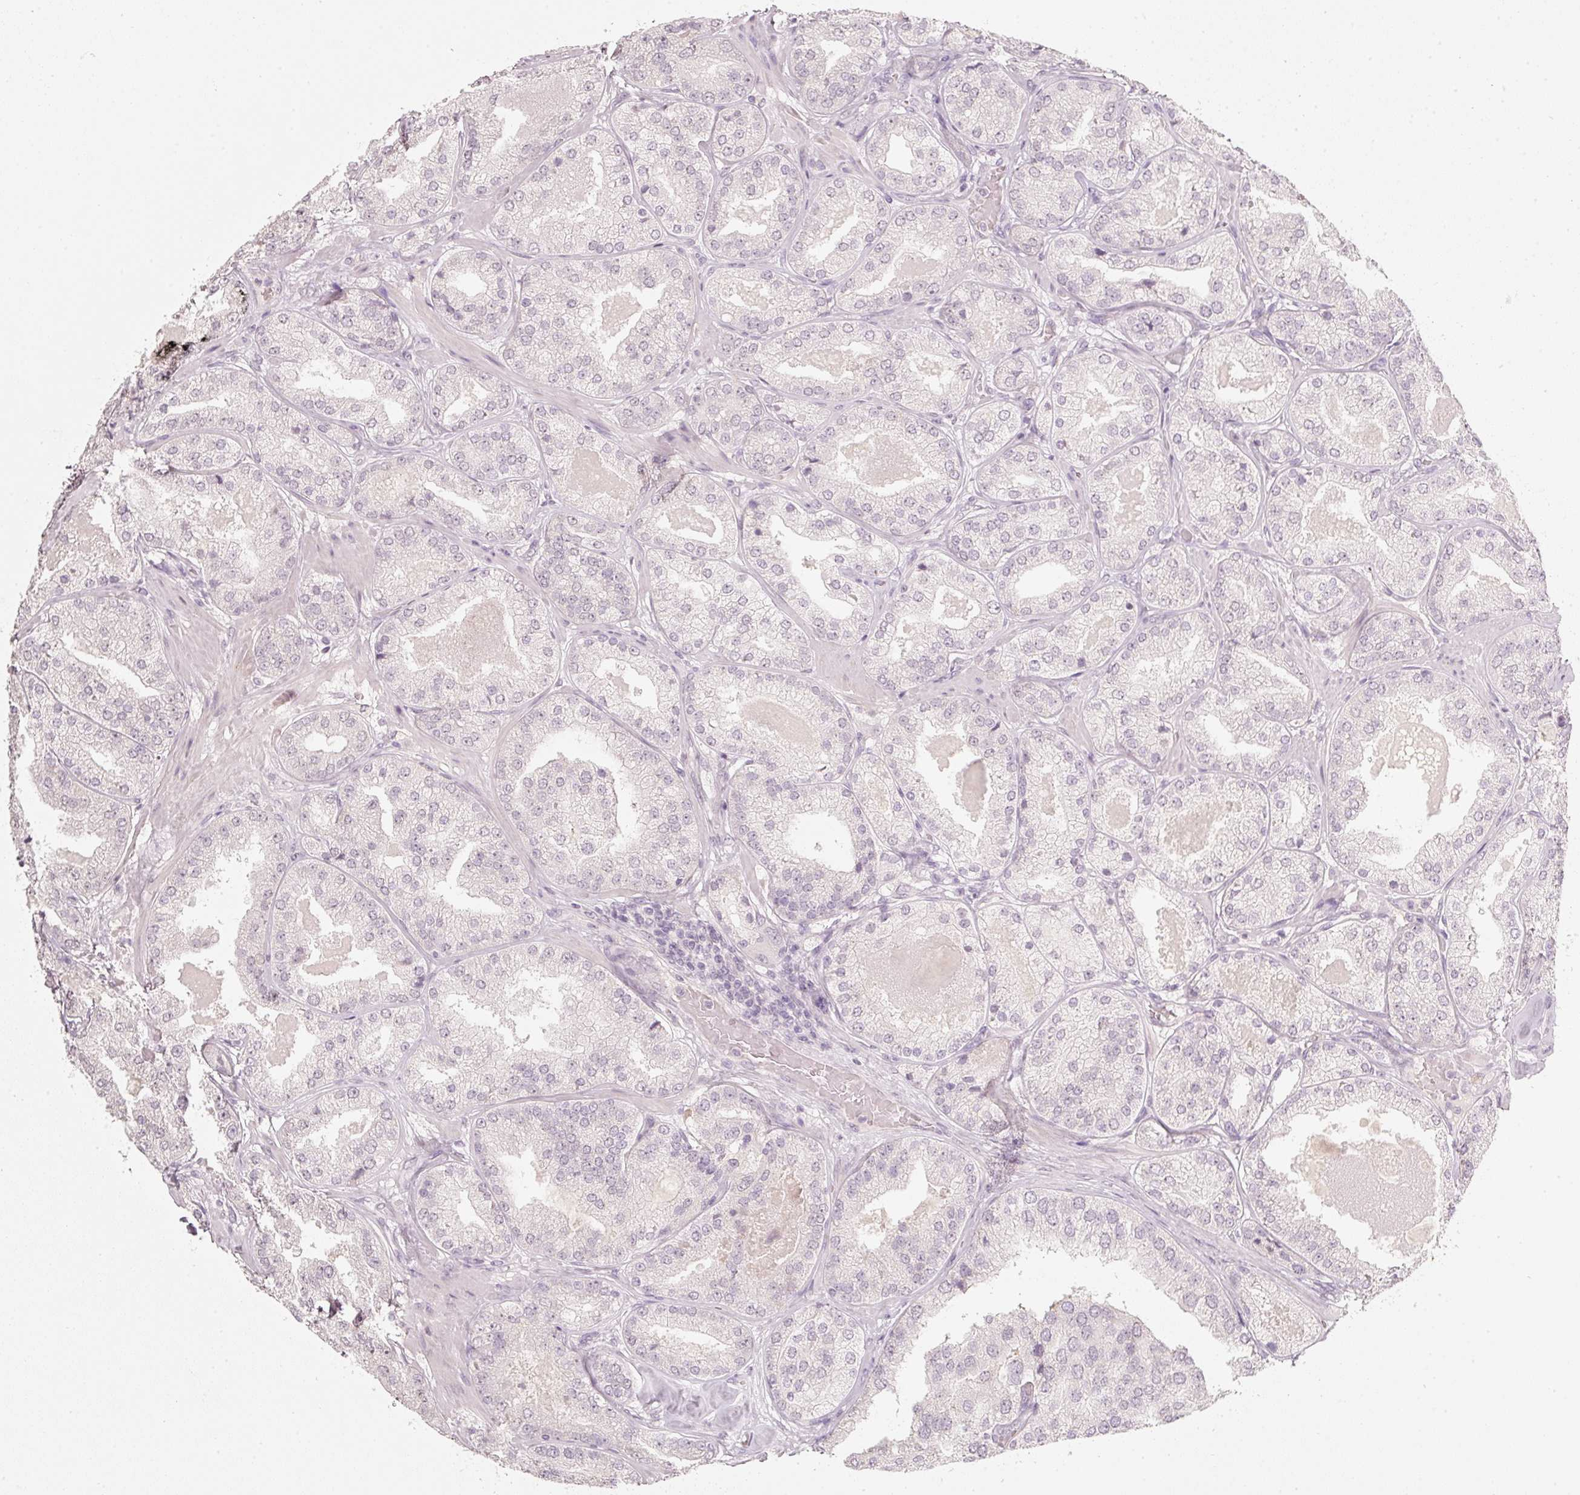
{"staining": {"intensity": "negative", "quantity": "none", "location": "none"}, "tissue": "prostate cancer", "cell_type": "Tumor cells", "image_type": "cancer", "snomed": [{"axis": "morphology", "description": "Adenocarcinoma, High grade"}, {"axis": "topography", "description": "Prostate"}], "caption": "Prostate cancer was stained to show a protein in brown. There is no significant staining in tumor cells.", "gene": "STEAP1", "patient": {"sex": "male", "age": 63}}